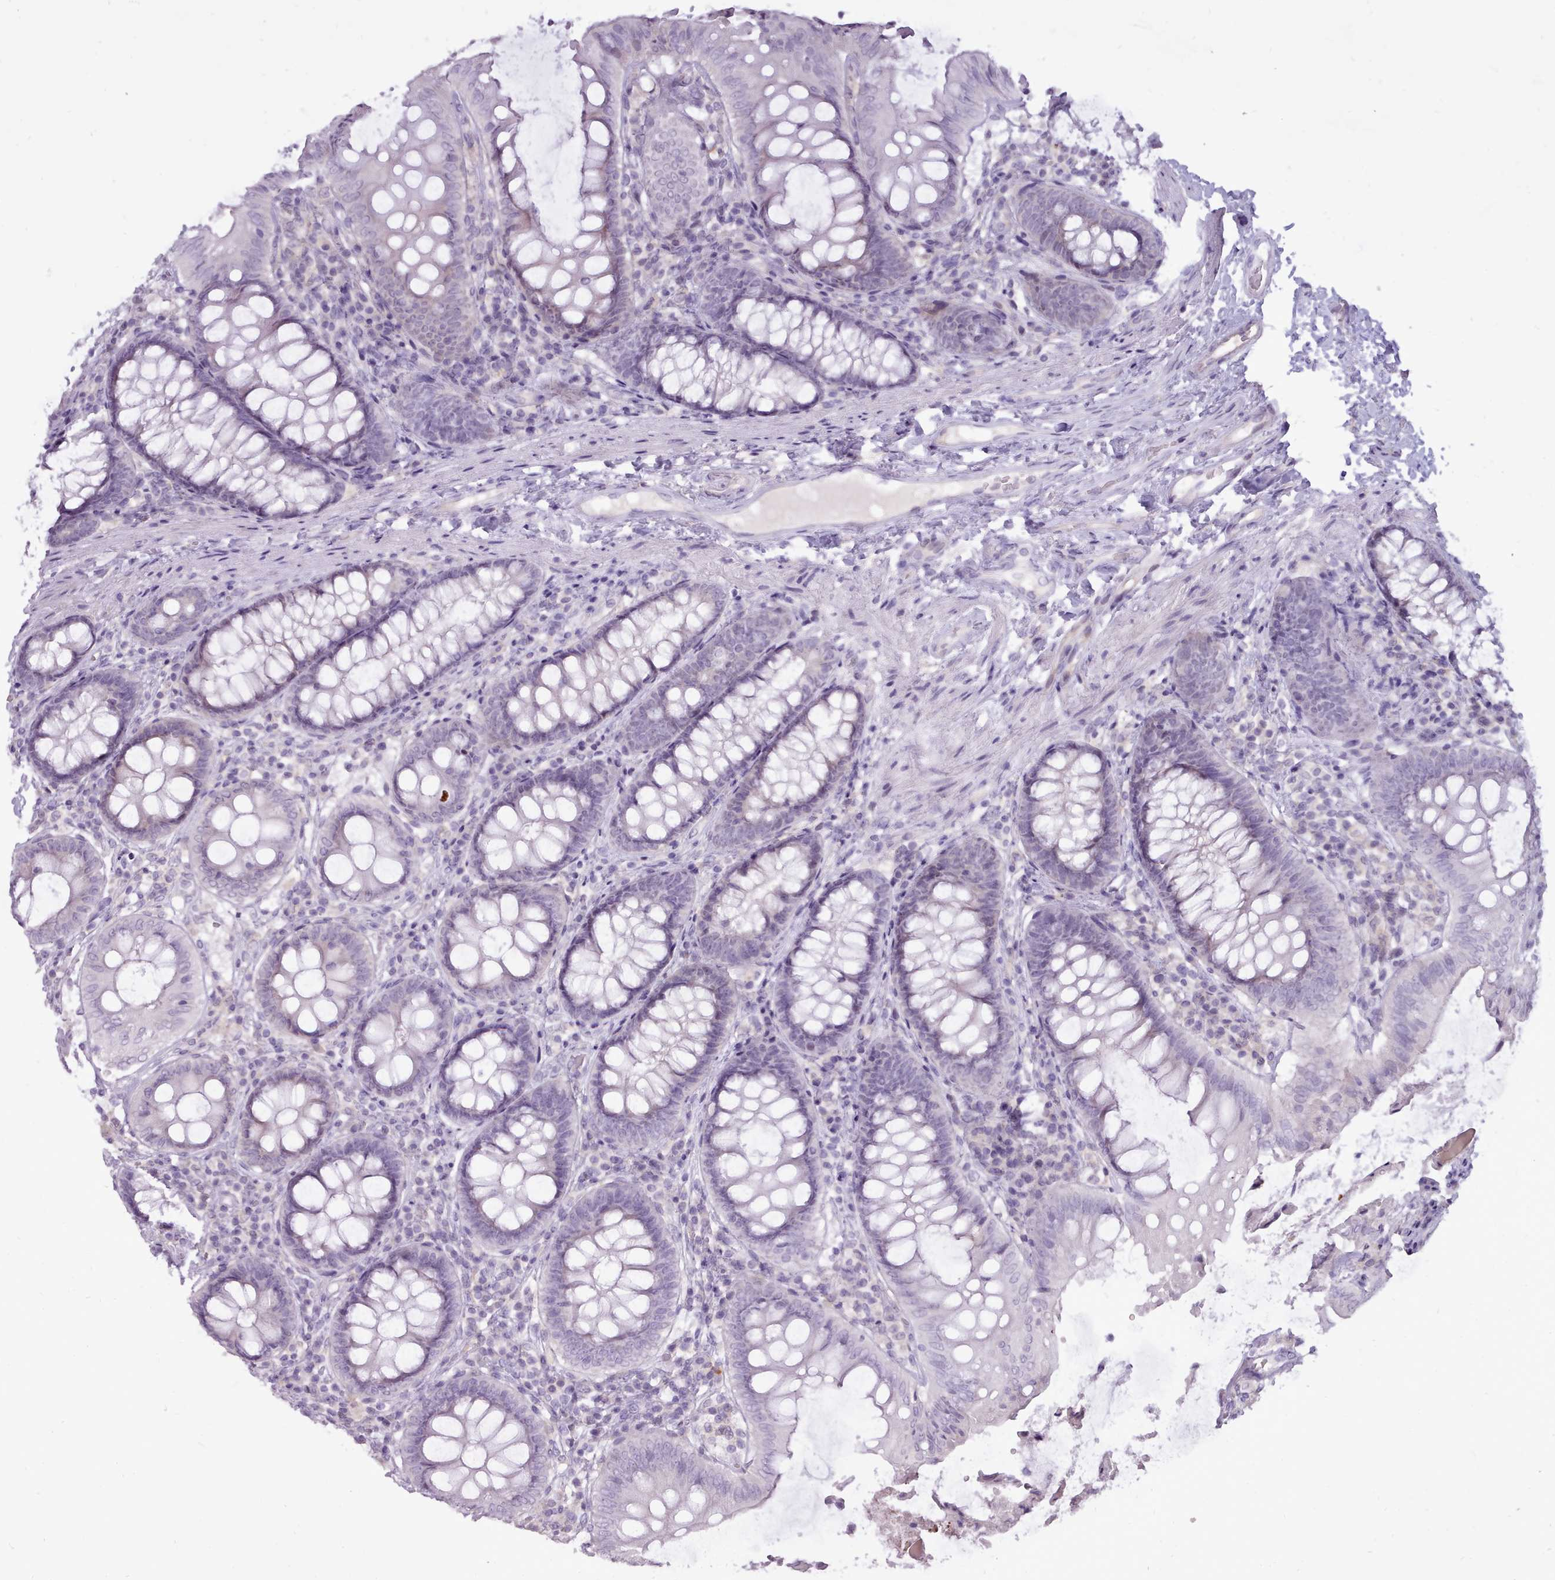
{"staining": {"intensity": "negative", "quantity": "none", "location": "none"}, "tissue": "colon", "cell_type": "Endothelial cells", "image_type": "normal", "snomed": [{"axis": "morphology", "description": "Normal tissue, NOS"}, {"axis": "topography", "description": "Colon"}], "caption": "This histopathology image is of benign colon stained with immunohistochemistry to label a protein in brown with the nuclei are counter-stained blue. There is no expression in endothelial cells.", "gene": "BDKRB2", "patient": {"sex": "male", "age": 84}}